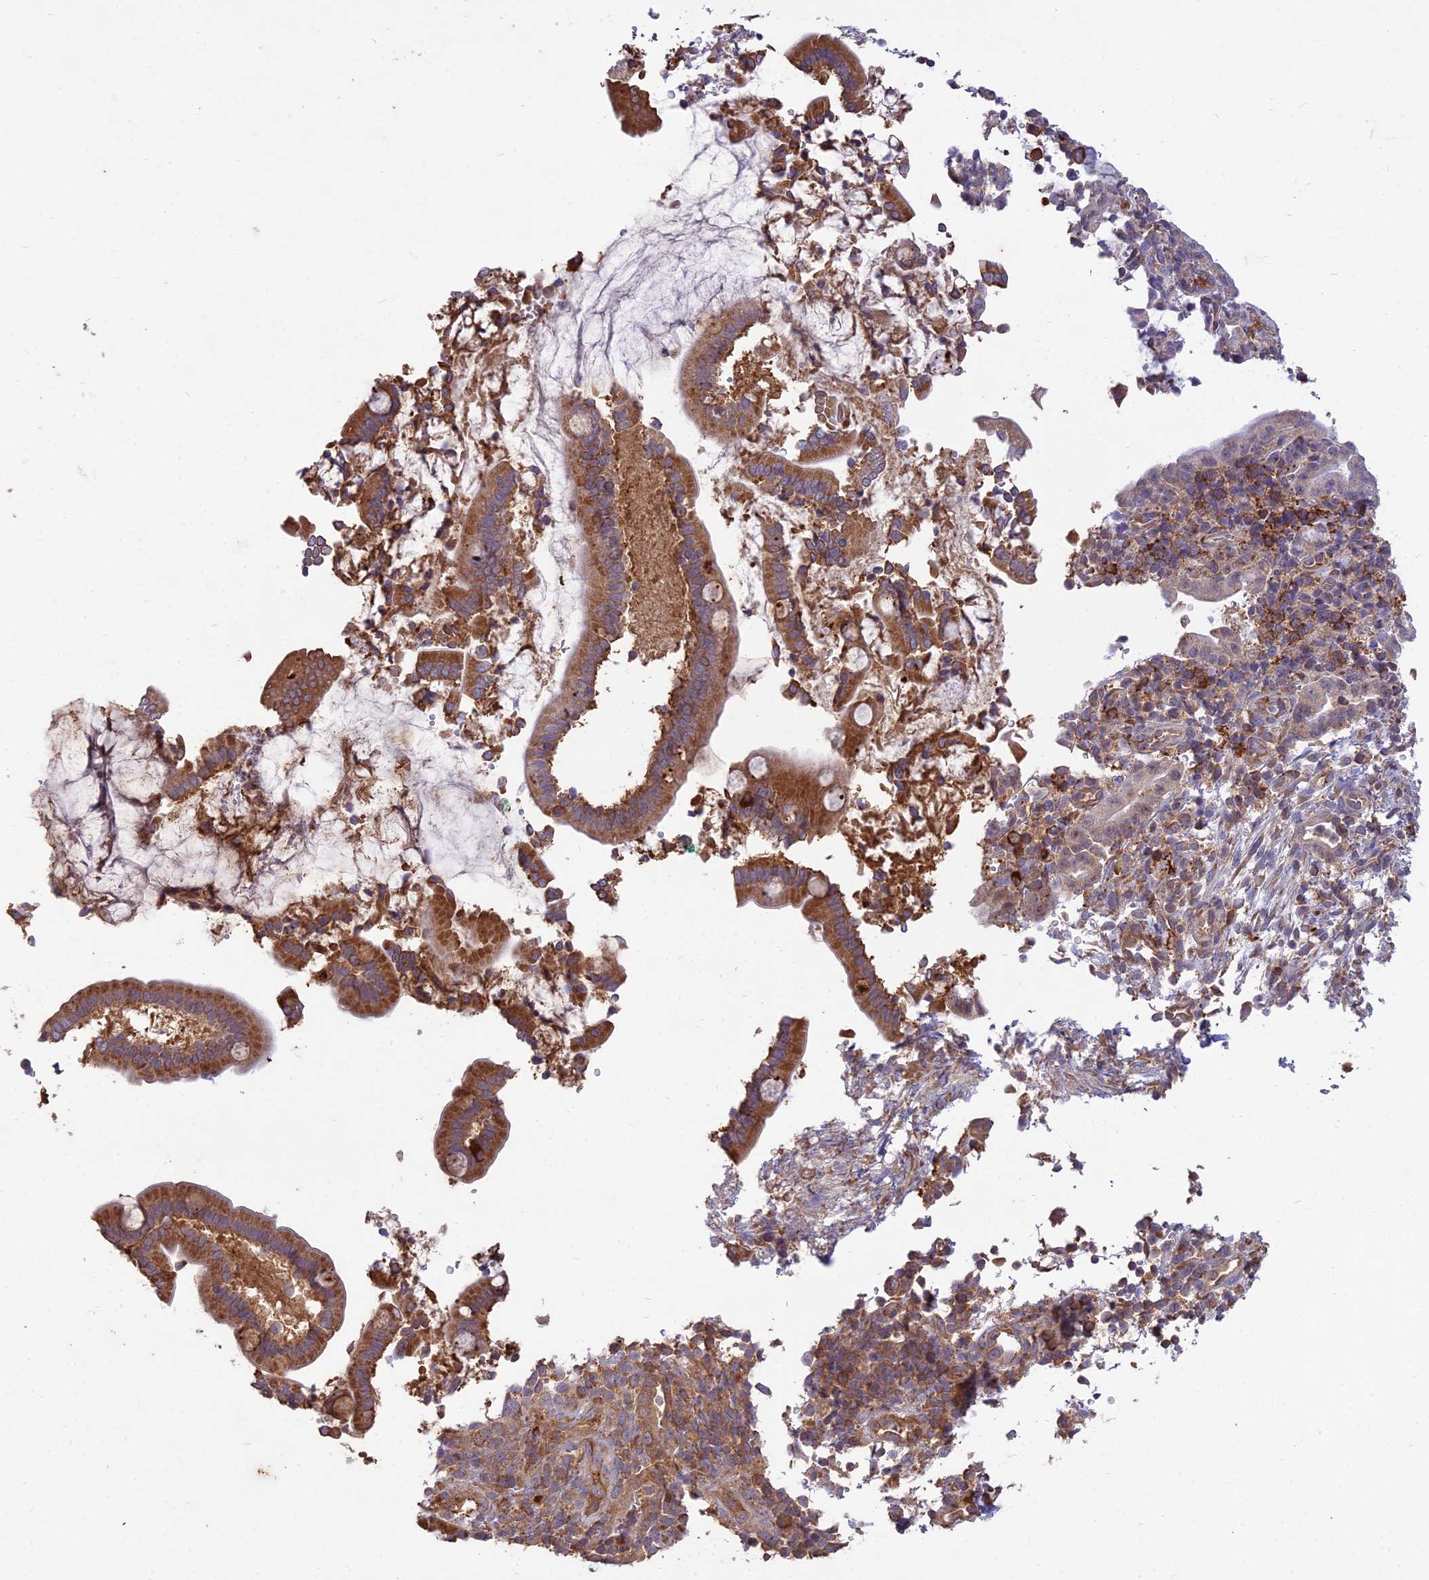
{"staining": {"intensity": "moderate", "quantity": "25%-75%", "location": "cytoplasmic/membranous"}, "tissue": "pancreatic cancer", "cell_type": "Tumor cells", "image_type": "cancer", "snomed": [{"axis": "morphology", "description": "Normal tissue, NOS"}, {"axis": "morphology", "description": "Adenocarcinoma, NOS"}, {"axis": "topography", "description": "Pancreas"}], "caption": "This photomicrograph exhibits pancreatic adenocarcinoma stained with IHC to label a protein in brown. The cytoplasmic/membranous of tumor cells show moderate positivity for the protein. Nuclei are counter-stained blue.", "gene": "NXNL2", "patient": {"sex": "female", "age": 55}}